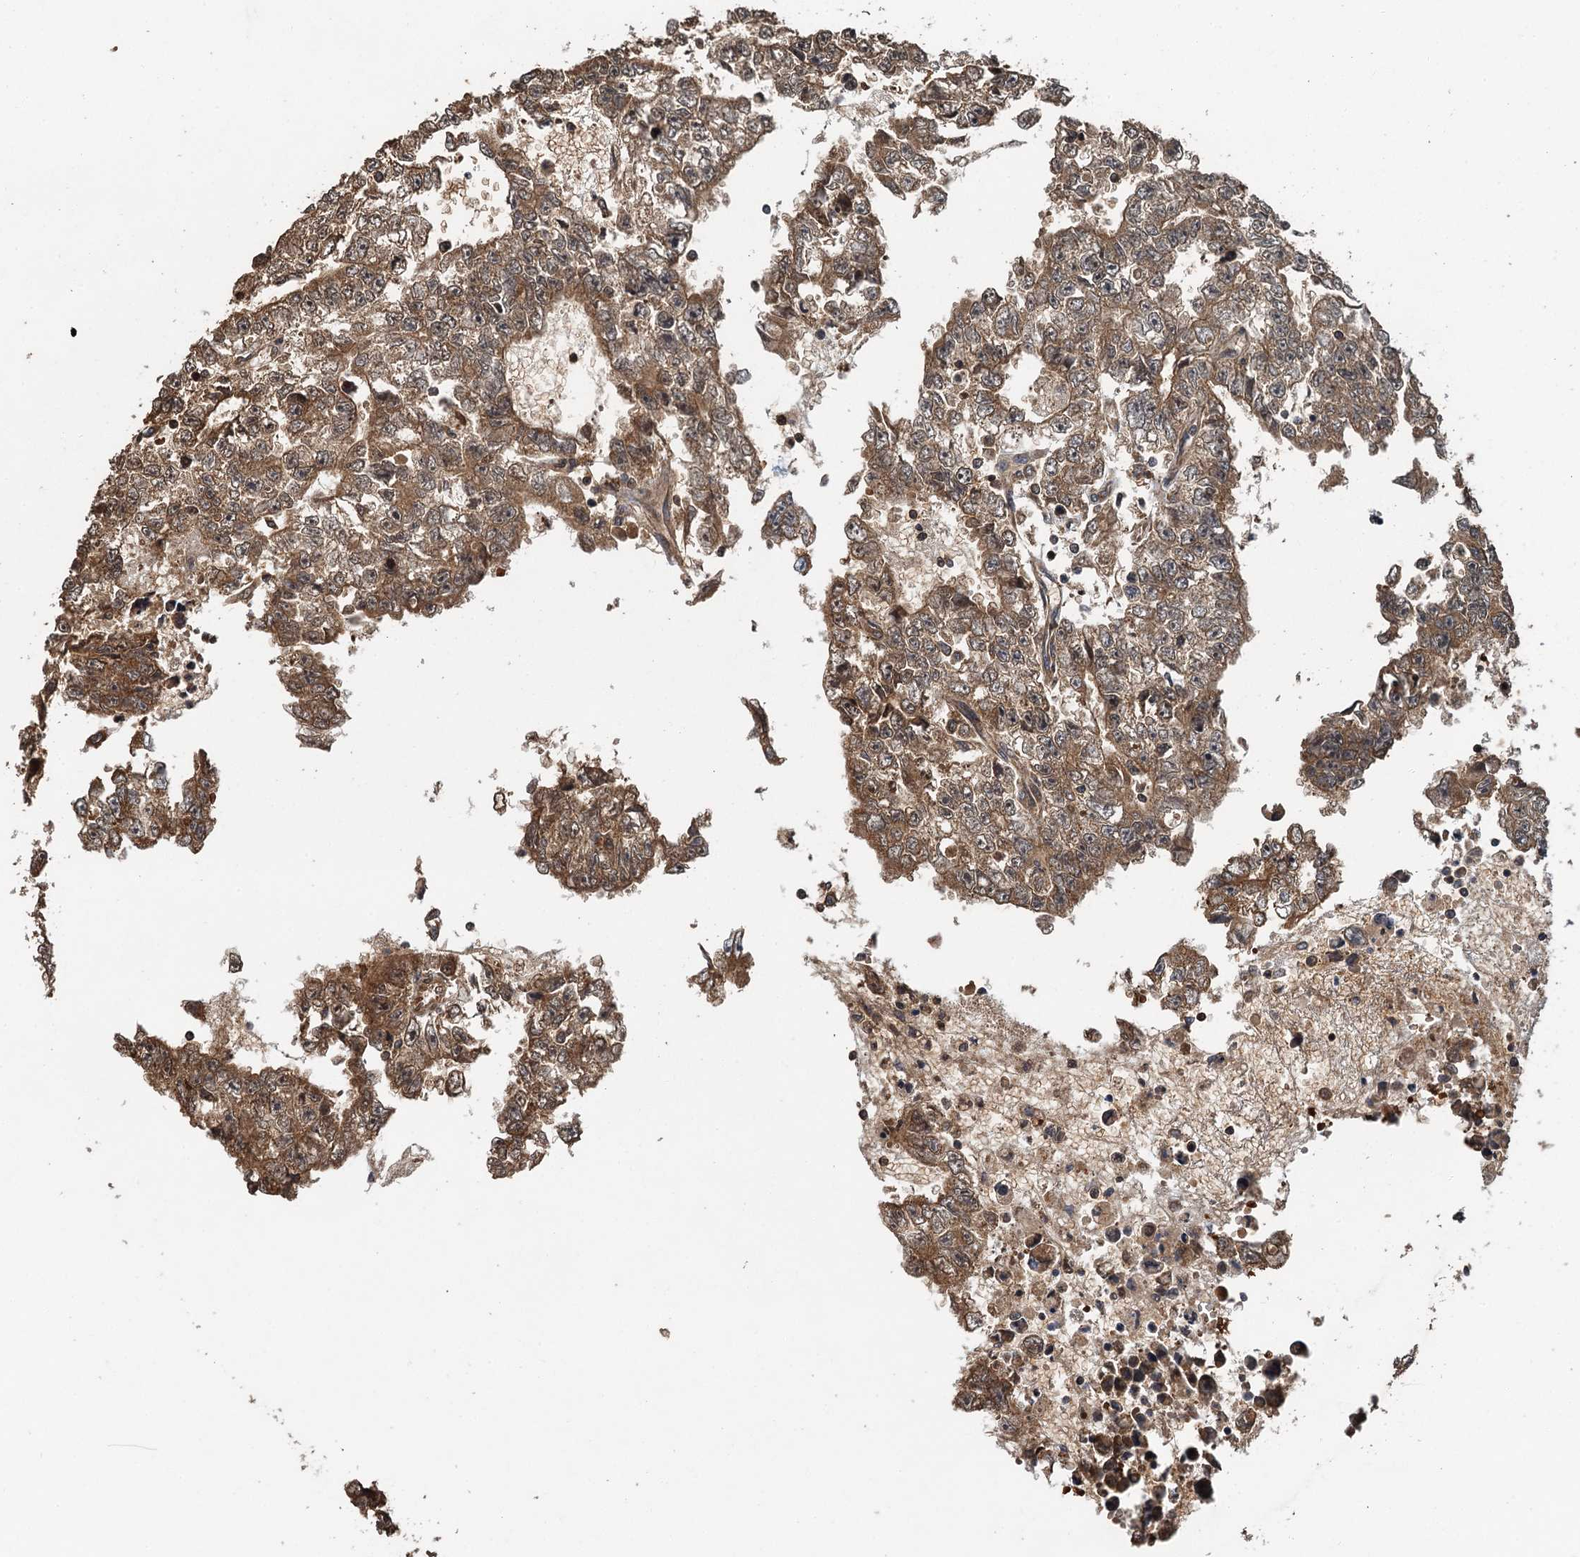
{"staining": {"intensity": "moderate", "quantity": ">75%", "location": "cytoplasmic/membranous"}, "tissue": "testis cancer", "cell_type": "Tumor cells", "image_type": "cancer", "snomed": [{"axis": "morphology", "description": "Carcinoma, Embryonal, NOS"}, {"axis": "topography", "description": "Testis"}], "caption": "Immunohistochemistry (IHC) of human testis embryonal carcinoma reveals medium levels of moderate cytoplasmic/membranous positivity in about >75% of tumor cells. (brown staining indicates protein expression, while blue staining denotes nuclei).", "gene": "SNX32", "patient": {"sex": "male", "age": 25}}